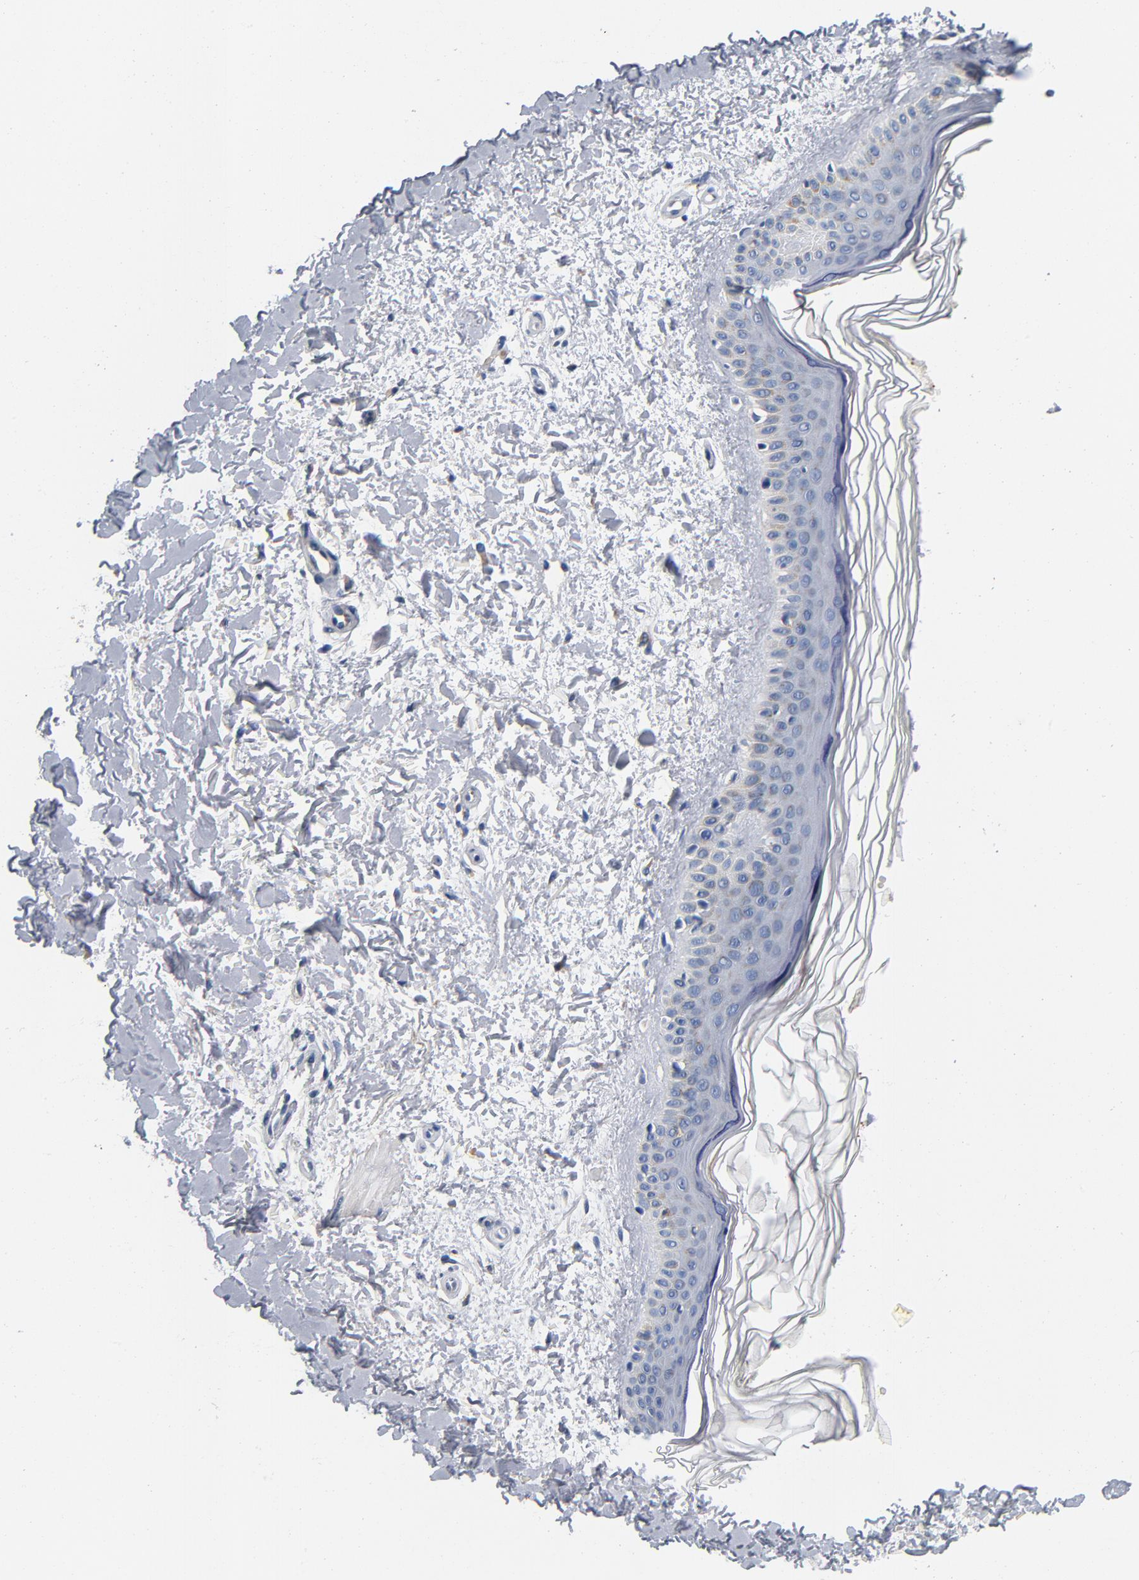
{"staining": {"intensity": "negative", "quantity": "none", "location": "none"}, "tissue": "skin", "cell_type": "Fibroblasts", "image_type": "normal", "snomed": [{"axis": "morphology", "description": "Normal tissue, NOS"}, {"axis": "topography", "description": "Skin"}], "caption": "Histopathology image shows no significant protein positivity in fibroblasts of normal skin. (IHC, brightfield microscopy, high magnification).", "gene": "LMAN2", "patient": {"sex": "female", "age": 19}}